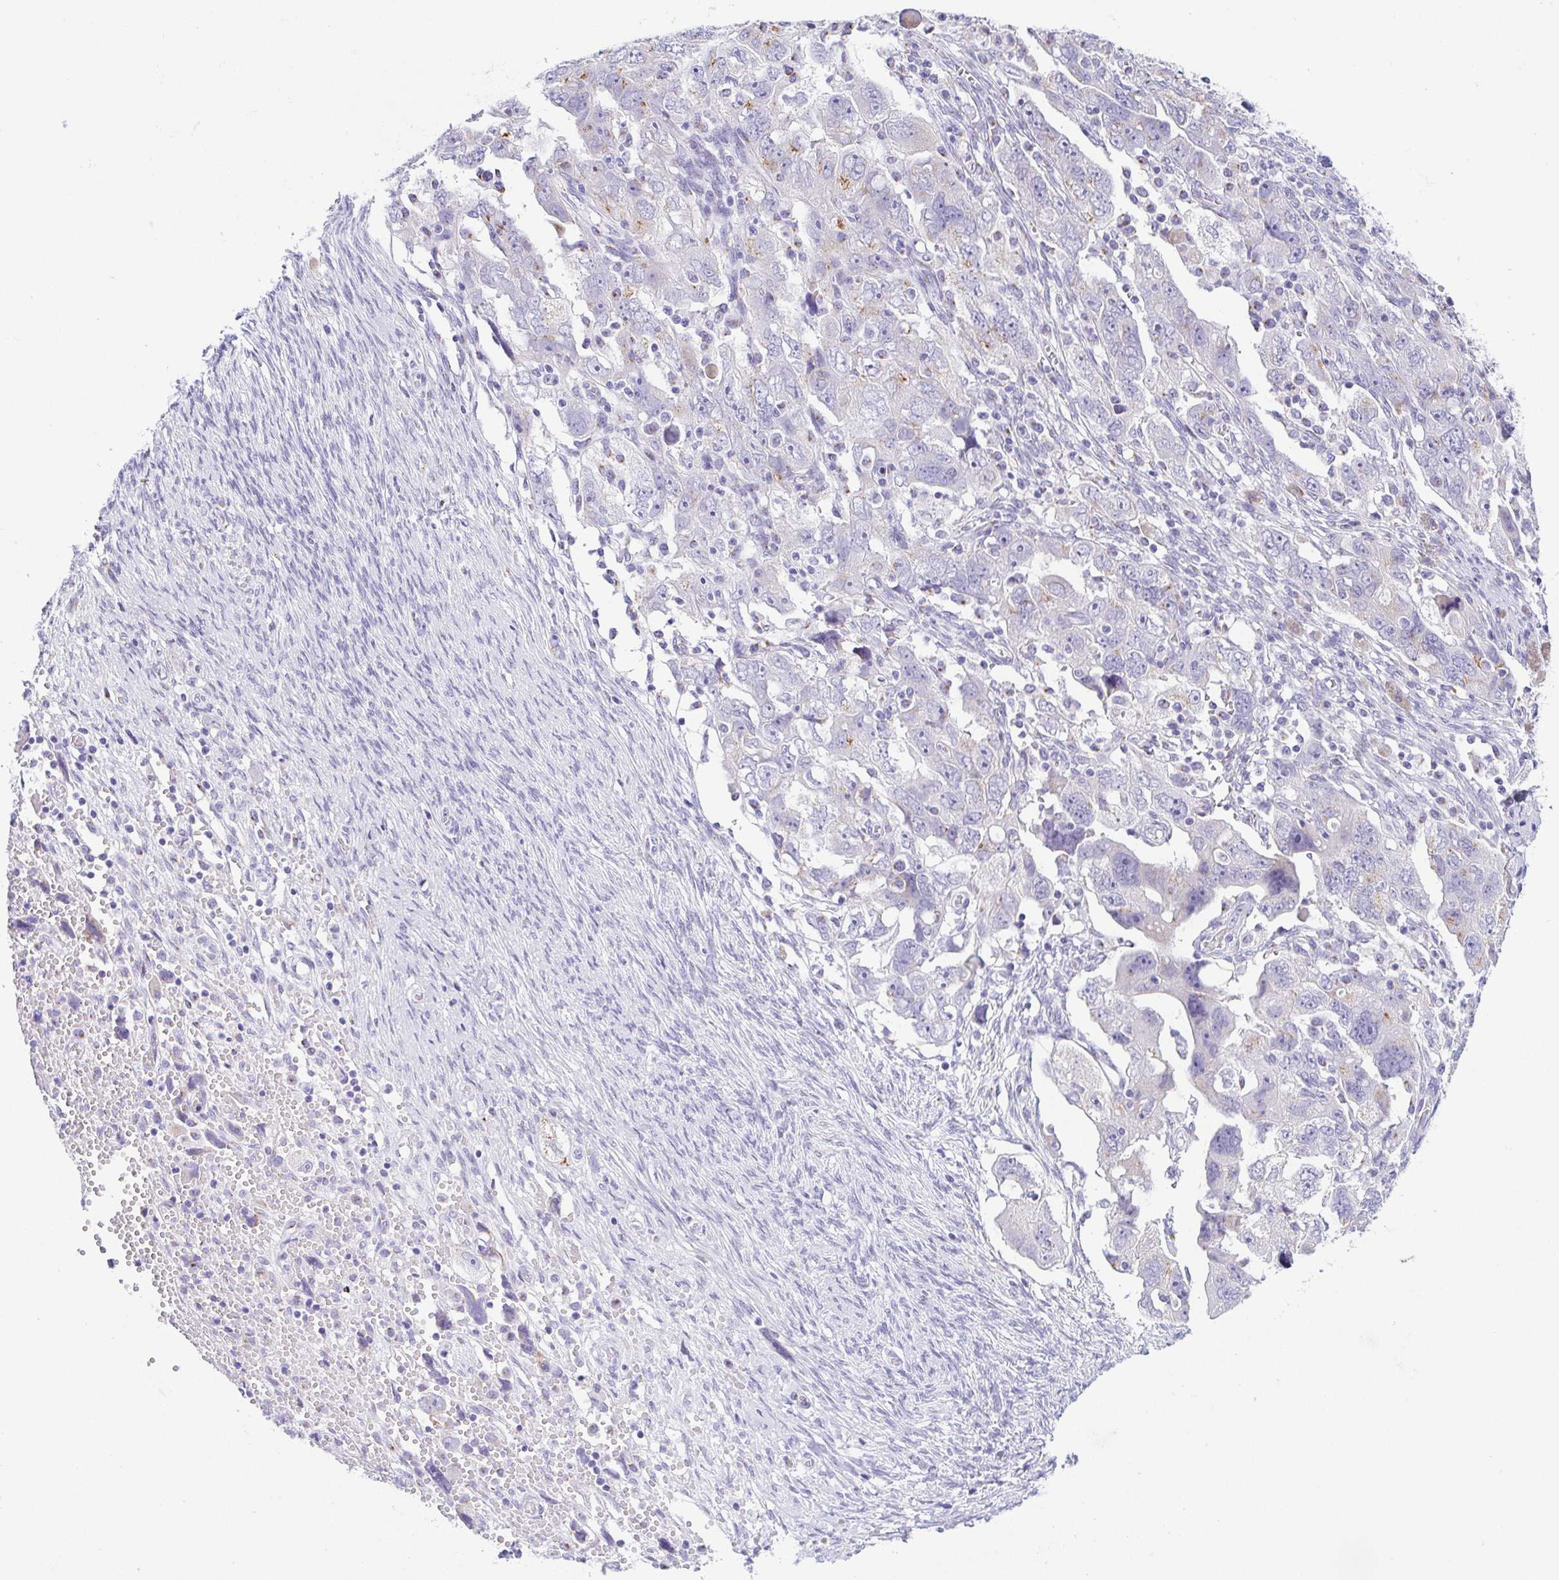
{"staining": {"intensity": "moderate", "quantity": "<25%", "location": "cytoplasmic/membranous"}, "tissue": "ovarian cancer", "cell_type": "Tumor cells", "image_type": "cancer", "snomed": [{"axis": "morphology", "description": "Carcinoma, NOS"}, {"axis": "morphology", "description": "Cystadenocarcinoma, serous, NOS"}, {"axis": "topography", "description": "Ovary"}], "caption": "Immunohistochemistry staining of ovarian carcinoma, which demonstrates low levels of moderate cytoplasmic/membranous staining in approximately <25% of tumor cells indicating moderate cytoplasmic/membranous protein expression. The staining was performed using DAB (3,3'-diaminobenzidine) (brown) for protein detection and nuclei were counterstained in hematoxylin (blue).", "gene": "SULT1B1", "patient": {"sex": "female", "age": 69}}